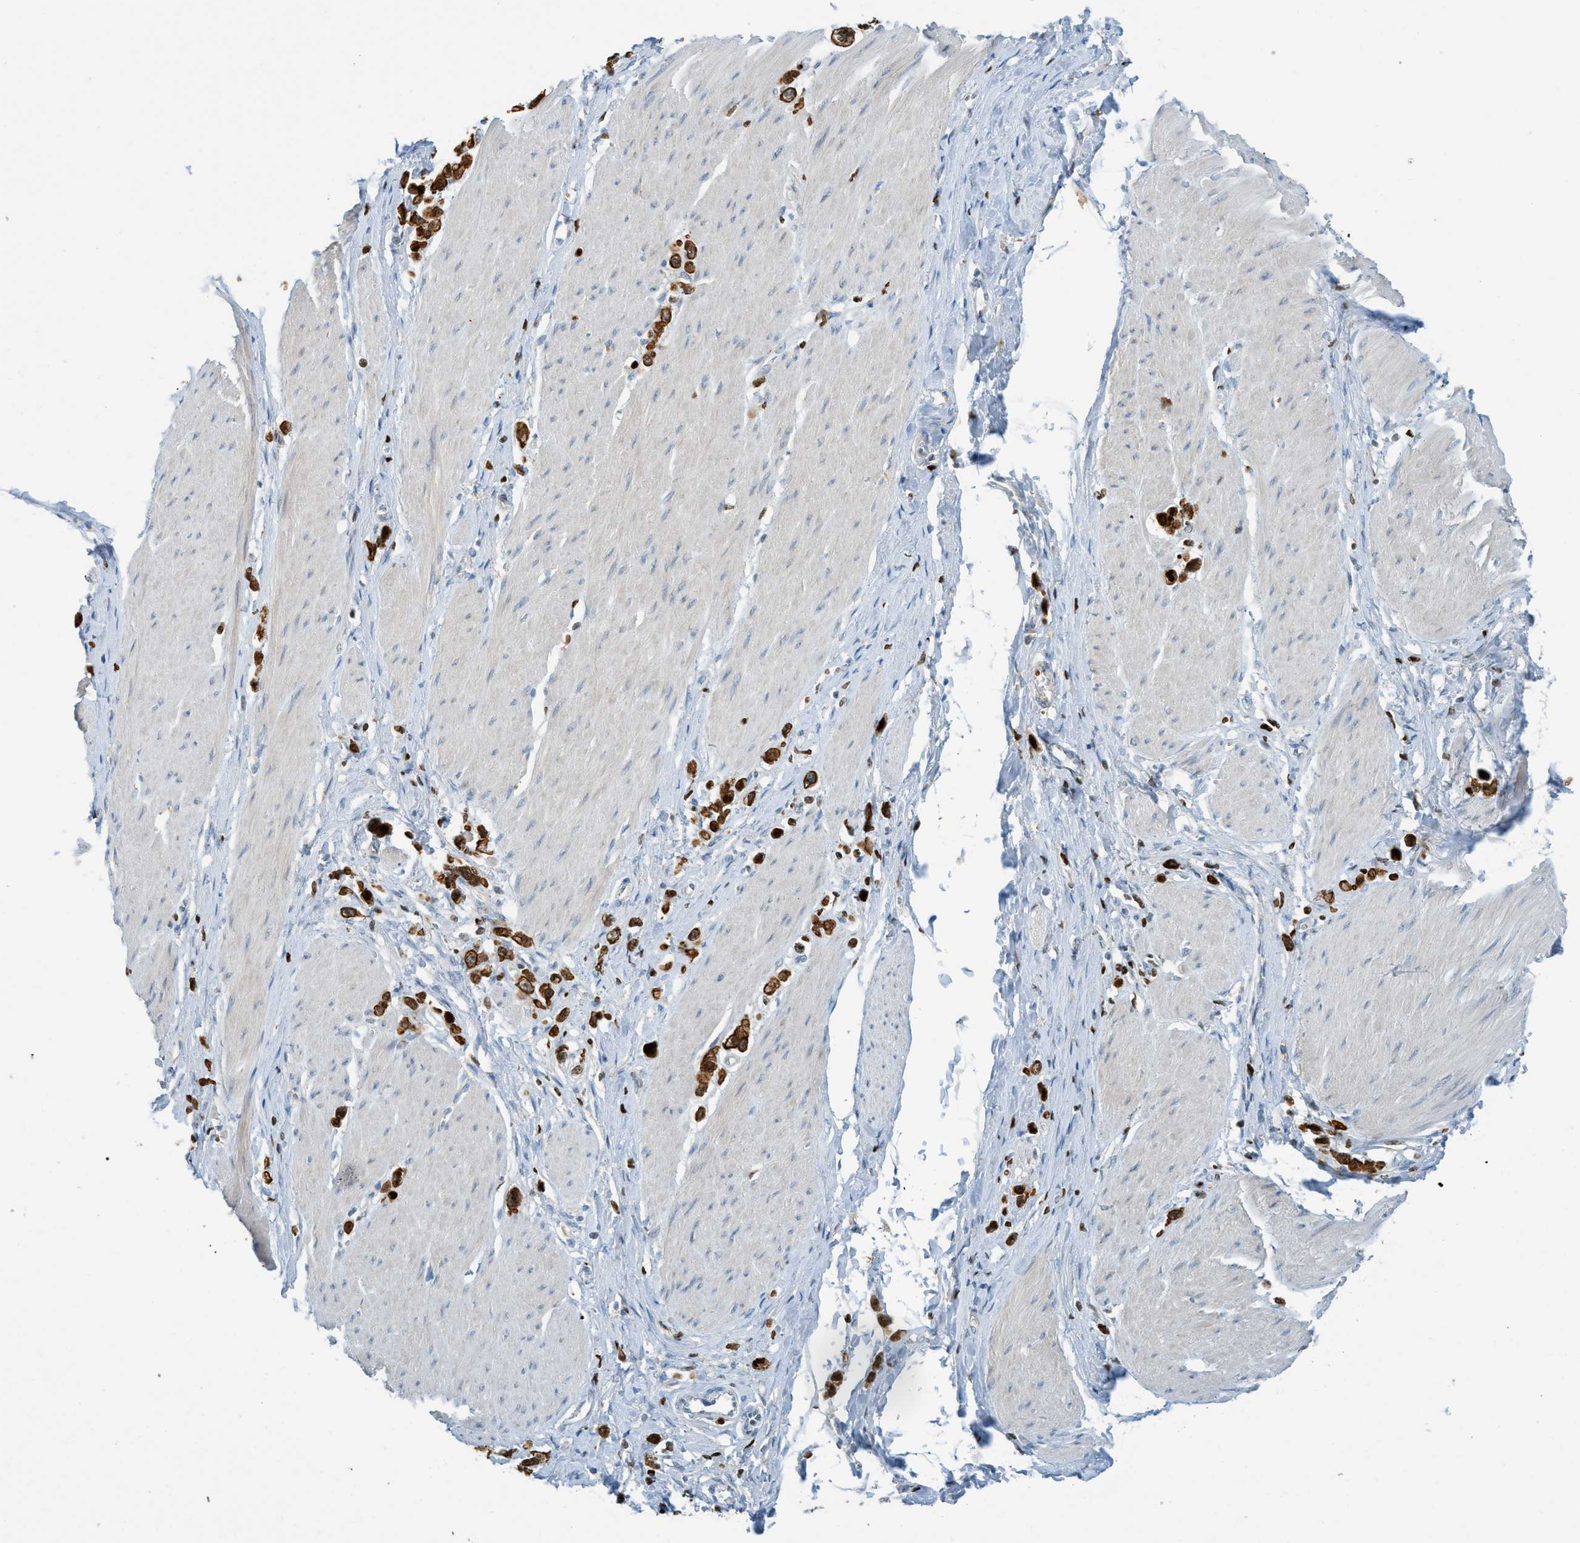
{"staining": {"intensity": "moderate", "quantity": ">75%", "location": "cytoplasmic/membranous"}, "tissue": "stomach cancer", "cell_type": "Tumor cells", "image_type": "cancer", "snomed": [{"axis": "morphology", "description": "Adenocarcinoma, NOS"}, {"axis": "topography", "description": "Stomach"}], "caption": "An immunohistochemistry image of tumor tissue is shown. Protein staining in brown labels moderate cytoplasmic/membranous positivity in stomach adenocarcinoma within tumor cells.", "gene": "SH3D19", "patient": {"sex": "female", "age": 65}}